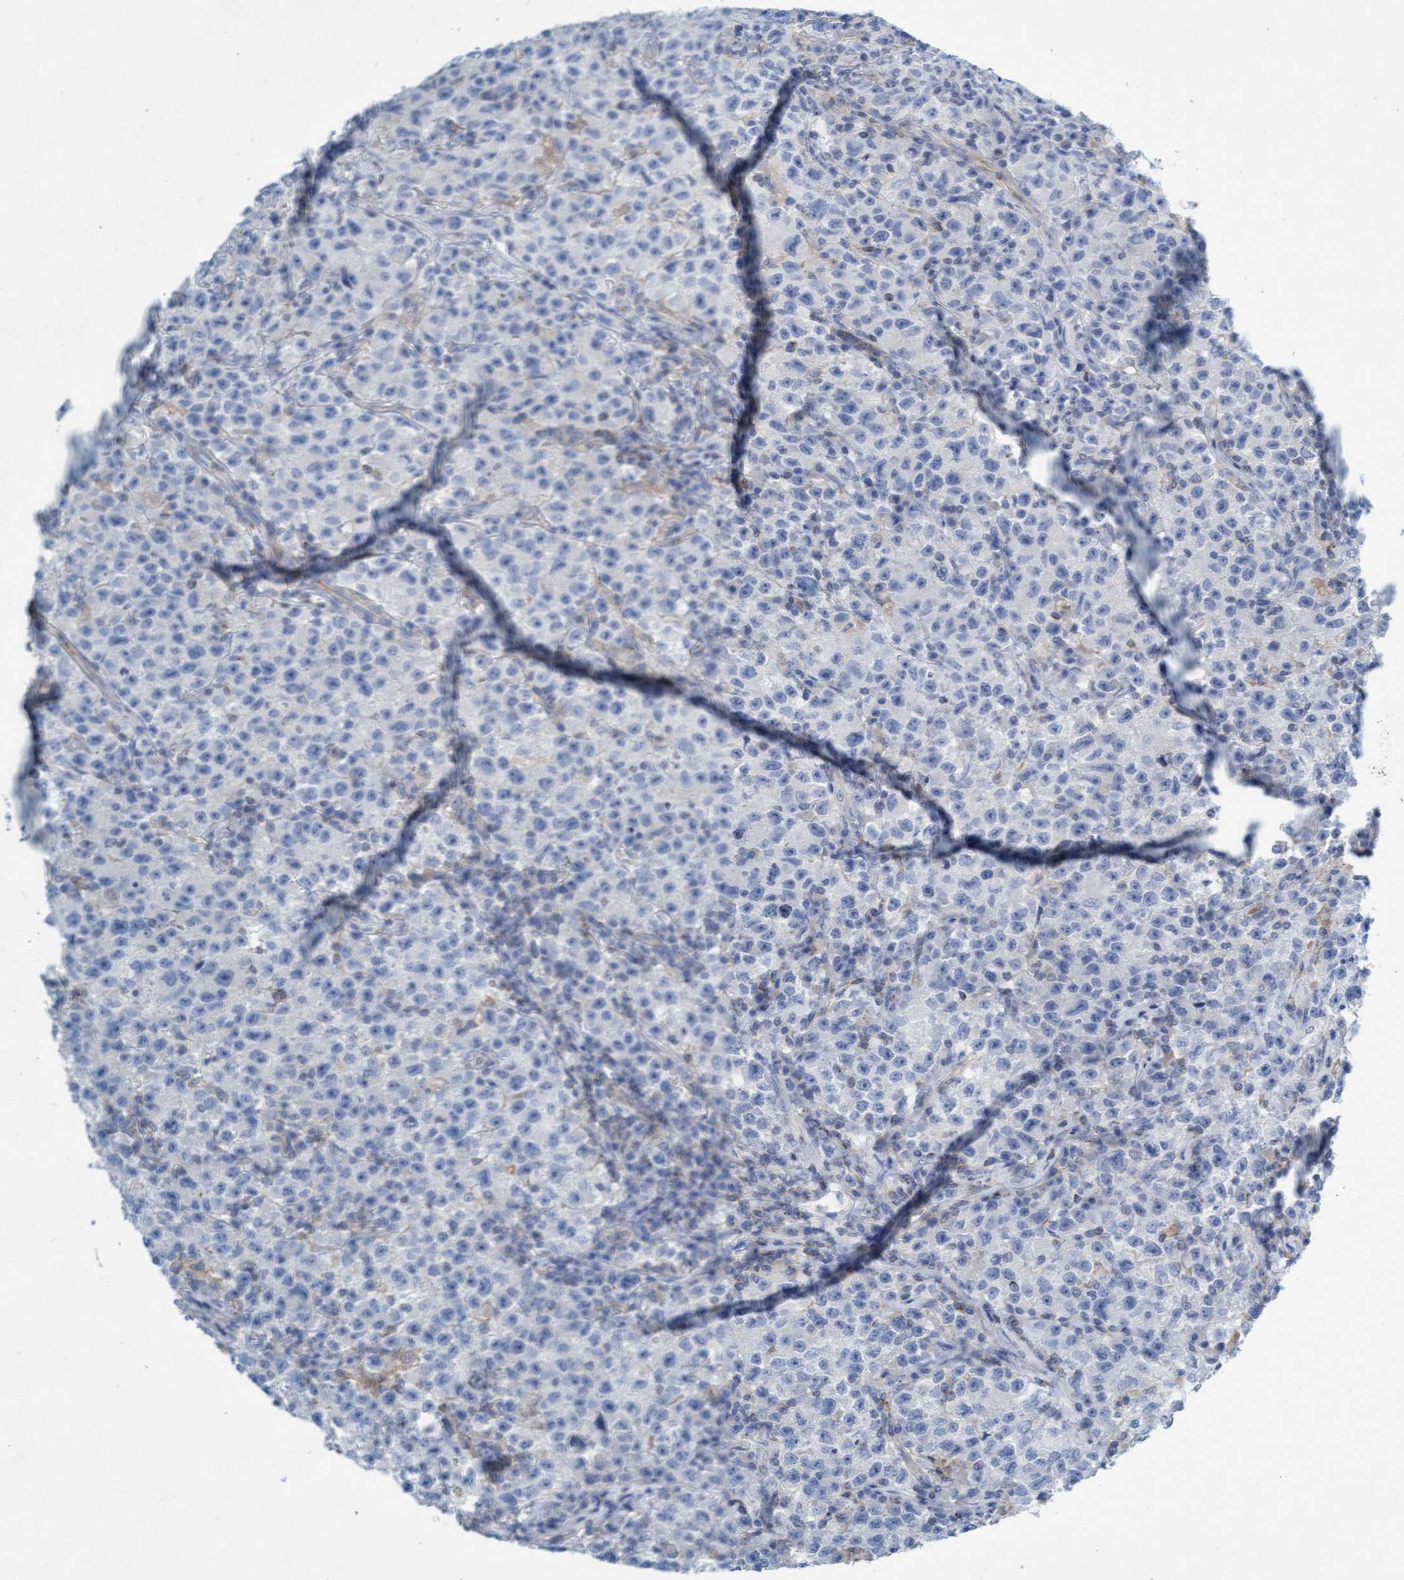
{"staining": {"intensity": "negative", "quantity": "none", "location": "none"}, "tissue": "testis cancer", "cell_type": "Tumor cells", "image_type": "cancer", "snomed": [{"axis": "morphology", "description": "Seminoma, NOS"}, {"axis": "topography", "description": "Testis"}], "caption": "Immunohistochemistry (IHC) of human testis seminoma displays no expression in tumor cells.", "gene": "SIGIRR", "patient": {"sex": "male", "age": 22}}